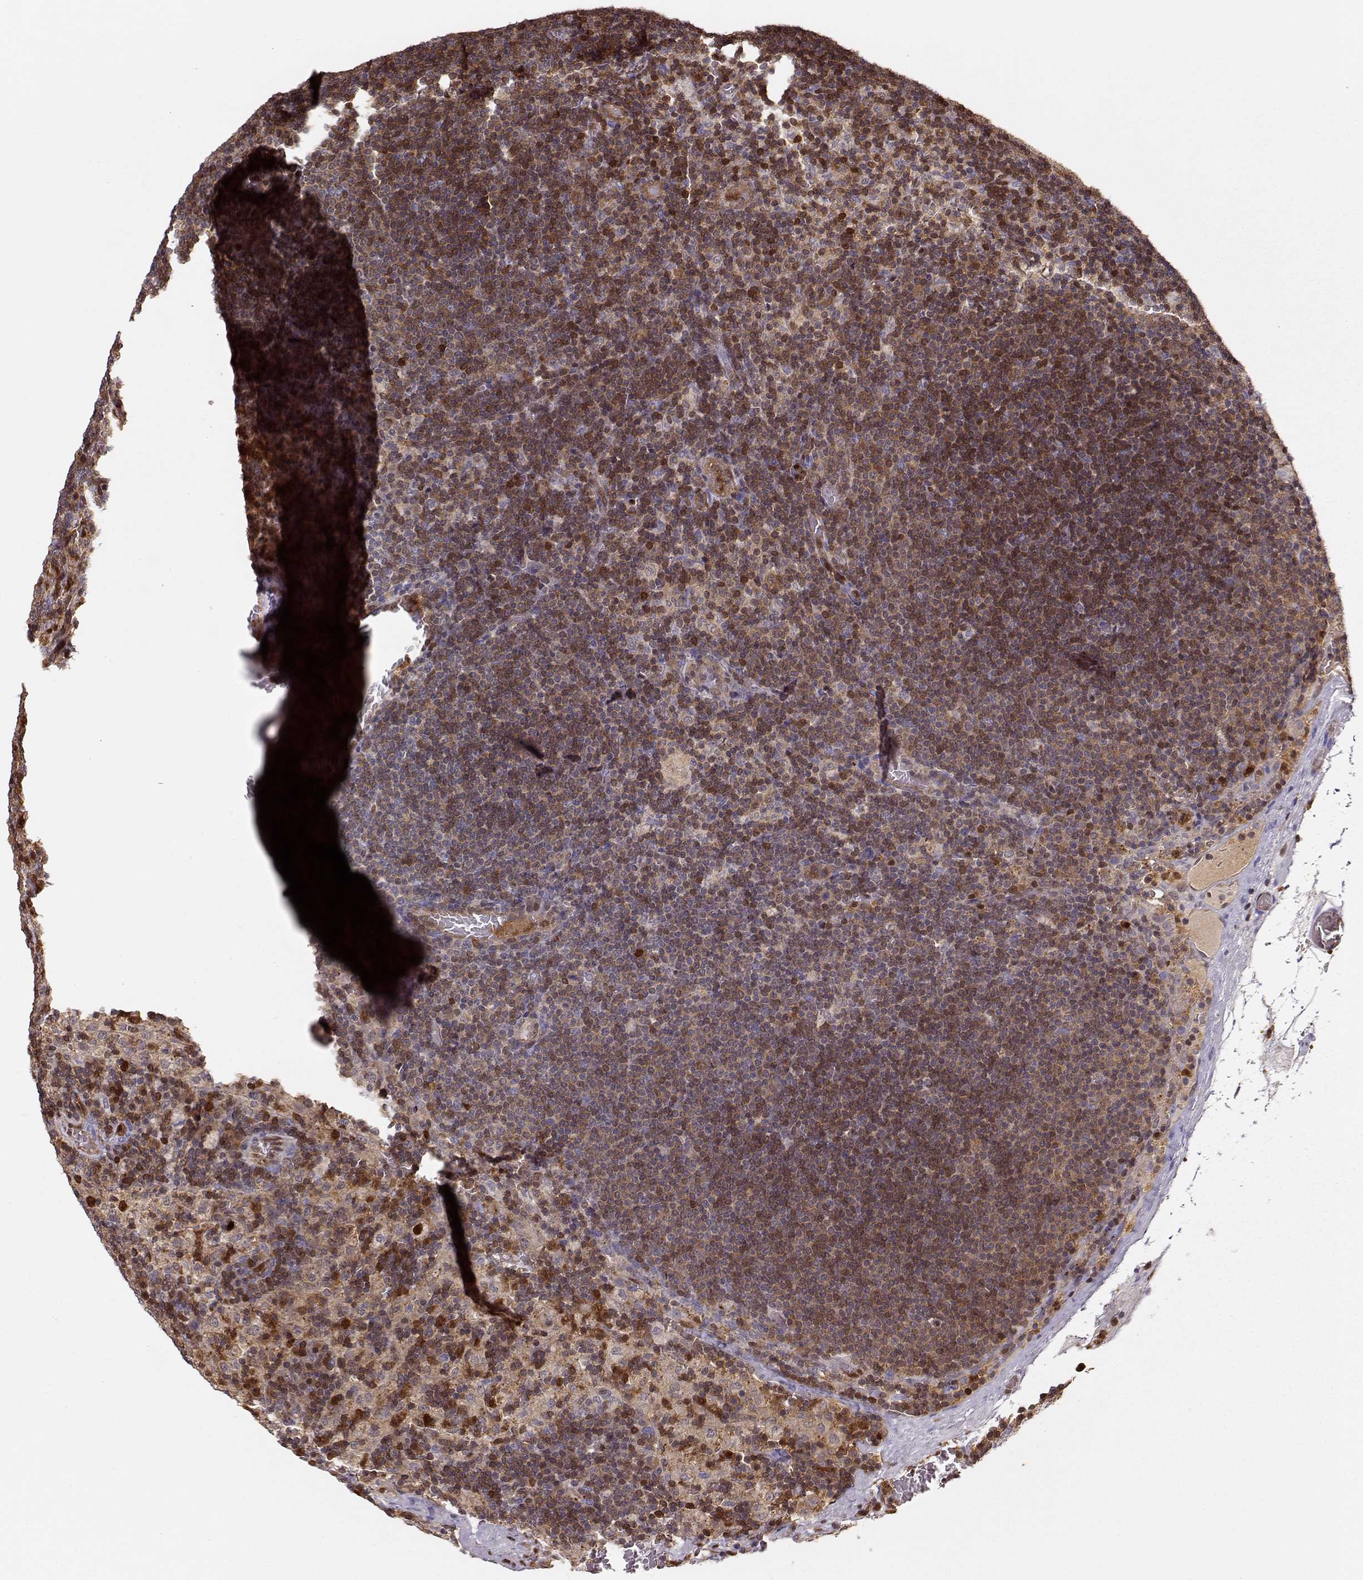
{"staining": {"intensity": "moderate", "quantity": ">75%", "location": "cytoplasmic/membranous"}, "tissue": "lymph node", "cell_type": "Germinal center cells", "image_type": "normal", "snomed": [{"axis": "morphology", "description": "Normal tissue, NOS"}, {"axis": "topography", "description": "Lymph node"}], "caption": "Immunohistochemistry of unremarkable human lymph node shows medium levels of moderate cytoplasmic/membranous positivity in approximately >75% of germinal center cells. (DAB IHC, brown staining for protein, blue staining for nuclei).", "gene": "PNP", "patient": {"sex": "male", "age": 63}}